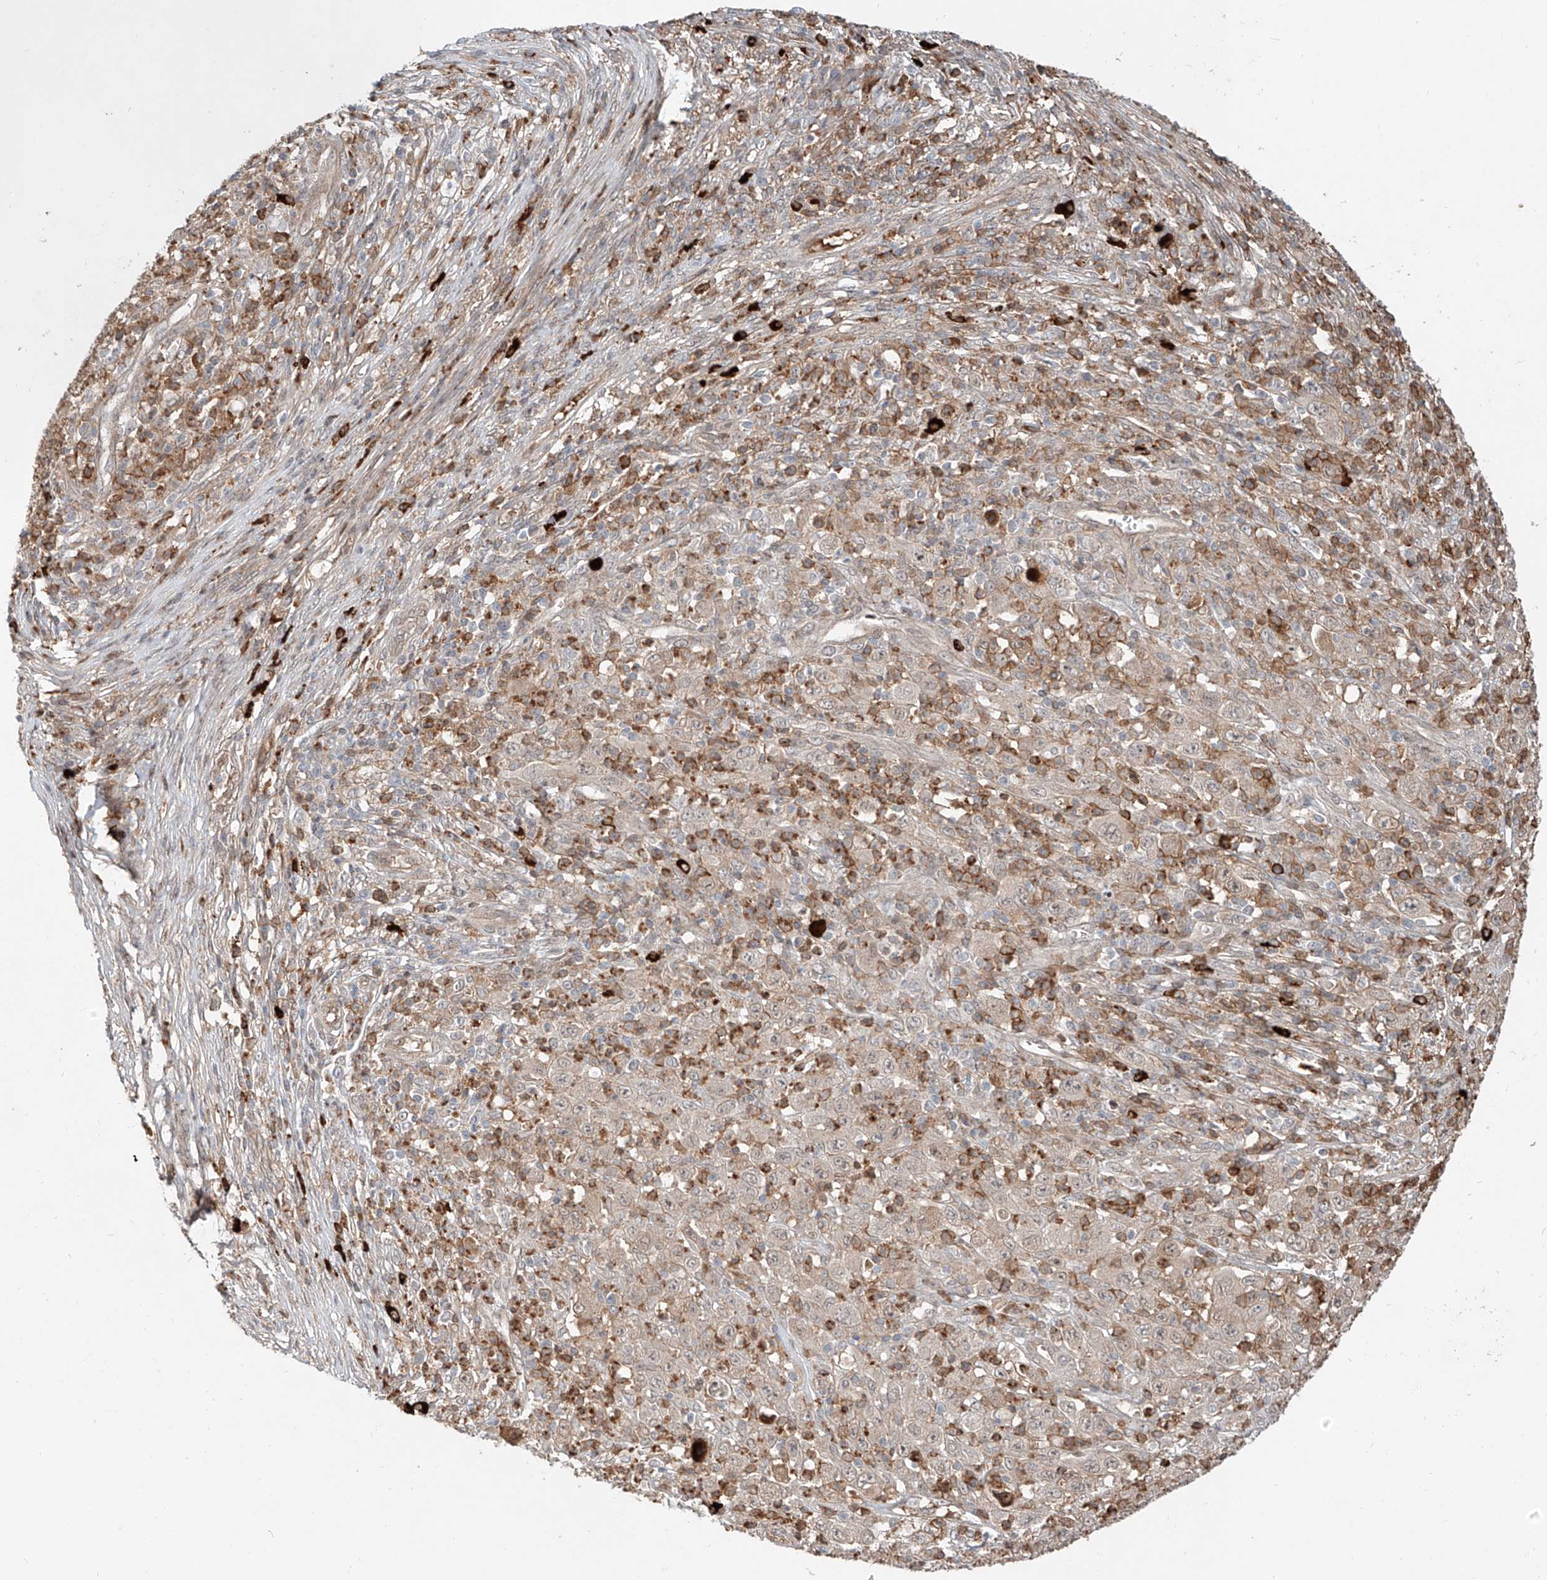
{"staining": {"intensity": "weak", "quantity": "<25%", "location": "cytoplasmic/membranous"}, "tissue": "melanoma", "cell_type": "Tumor cells", "image_type": "cancer", "snomed": [{"axis": "morphology", "description": "Malignant melanoma, Metastatic site"}, {"axis": "topography", "description": "Skin"}], "caption": "Protein analysis of melanoma demonstrates no significant staining in tumor cells.", "gene": "CEP162", "patient": {"sex": "female", "age": 56}}